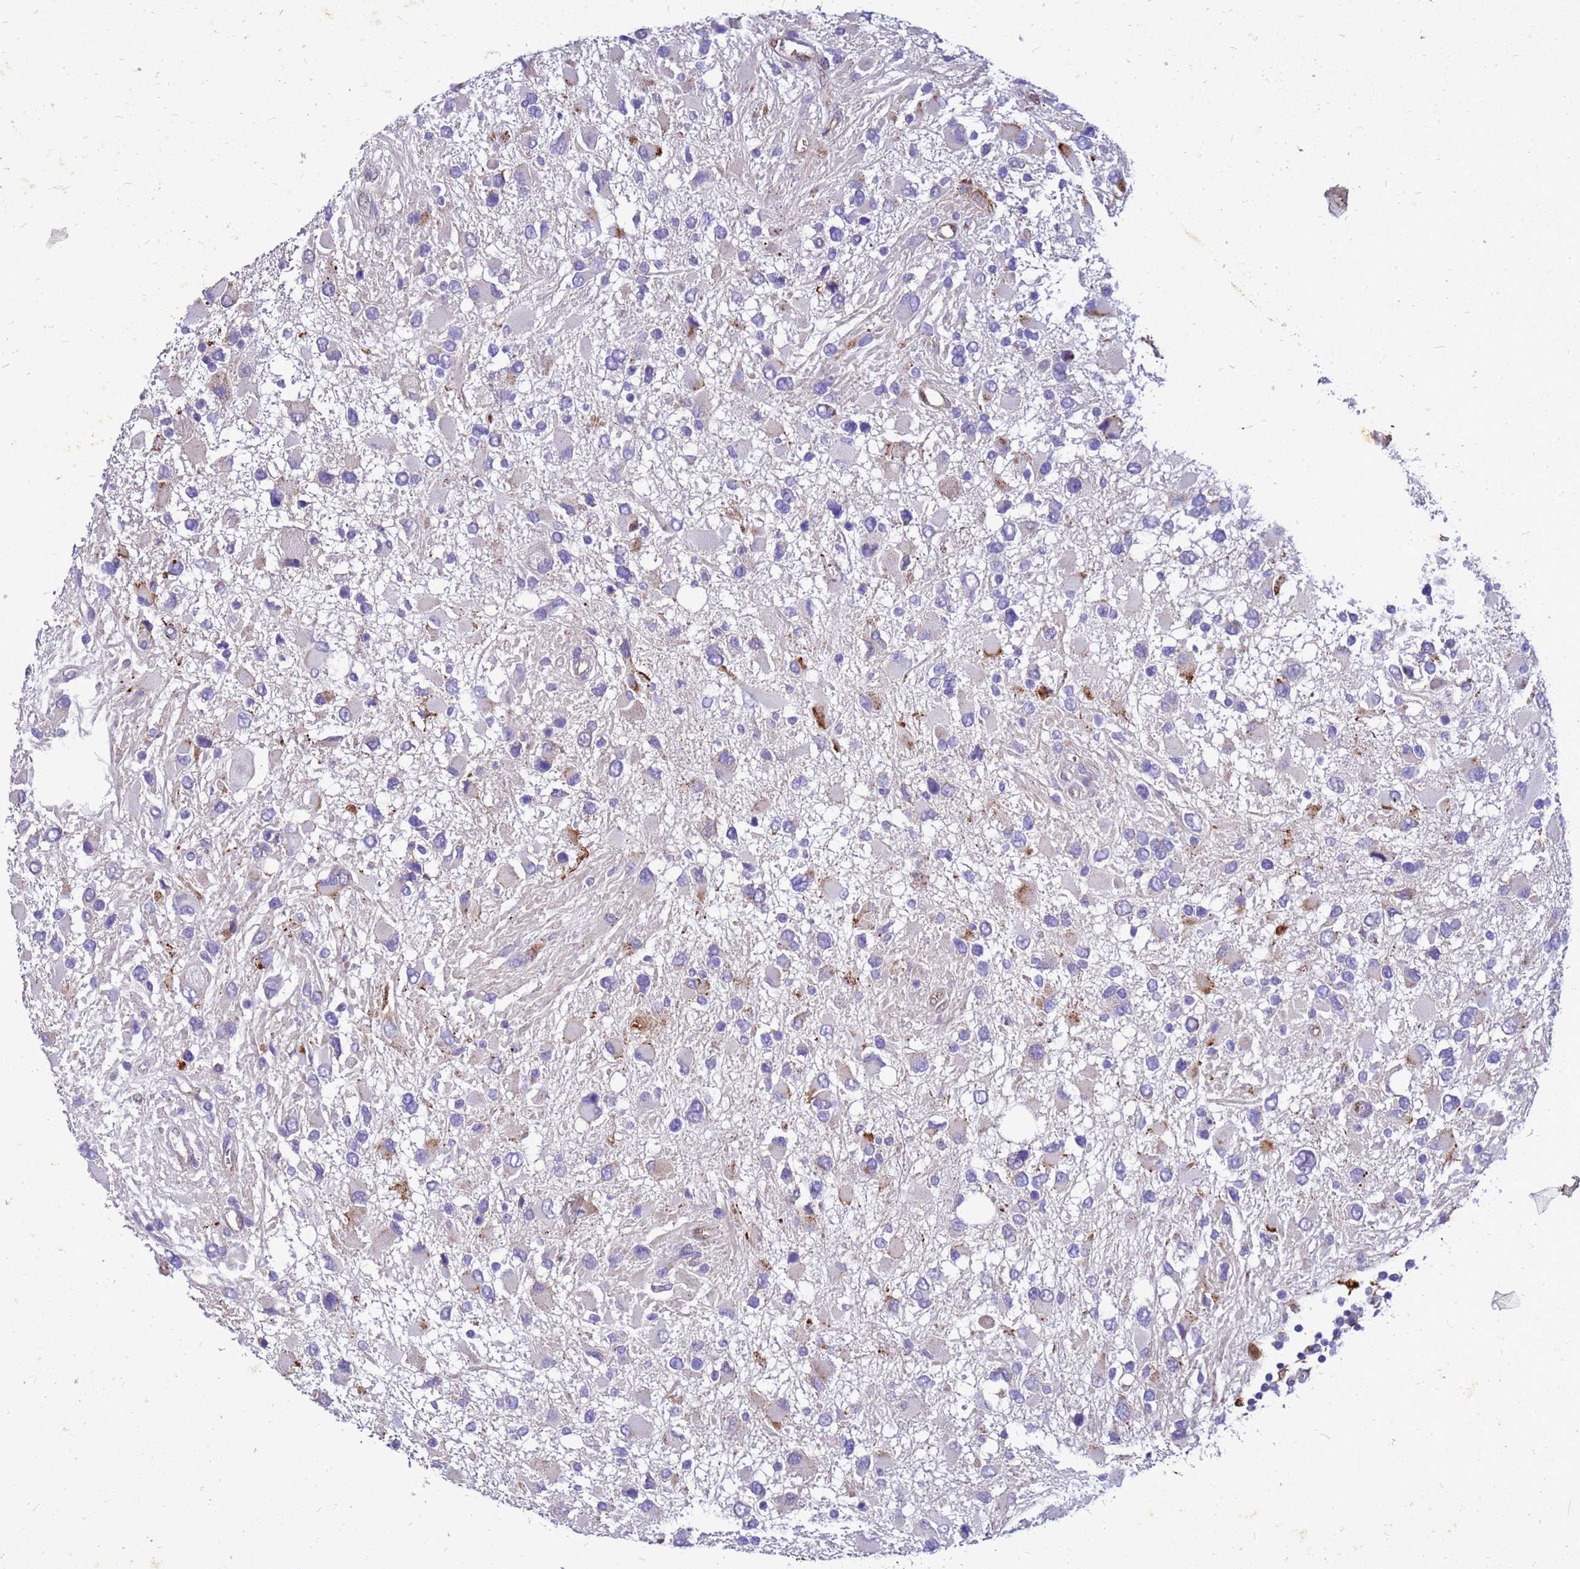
{"staining": {"intensity": "negative", "quantity": "none", "location": "none"}, "tissue": "glioma", "cell_type": "Tumor cells", "image_type": "cancer", "snomed": [{"axis": "morphology", "description": "Glioma, malignant, High grade"}, {"axis": "topography", "description": "Brain"}], "caption": "This image is of malignant glioma (high-grade) stained with immunohistochemistry (IHC) to label a protein in brown with the nuclei are counter-stained blue. There is no expression in tumor cells.", "gene": "AKR1C1", "patient": {"sex": "male", "age": 53}}